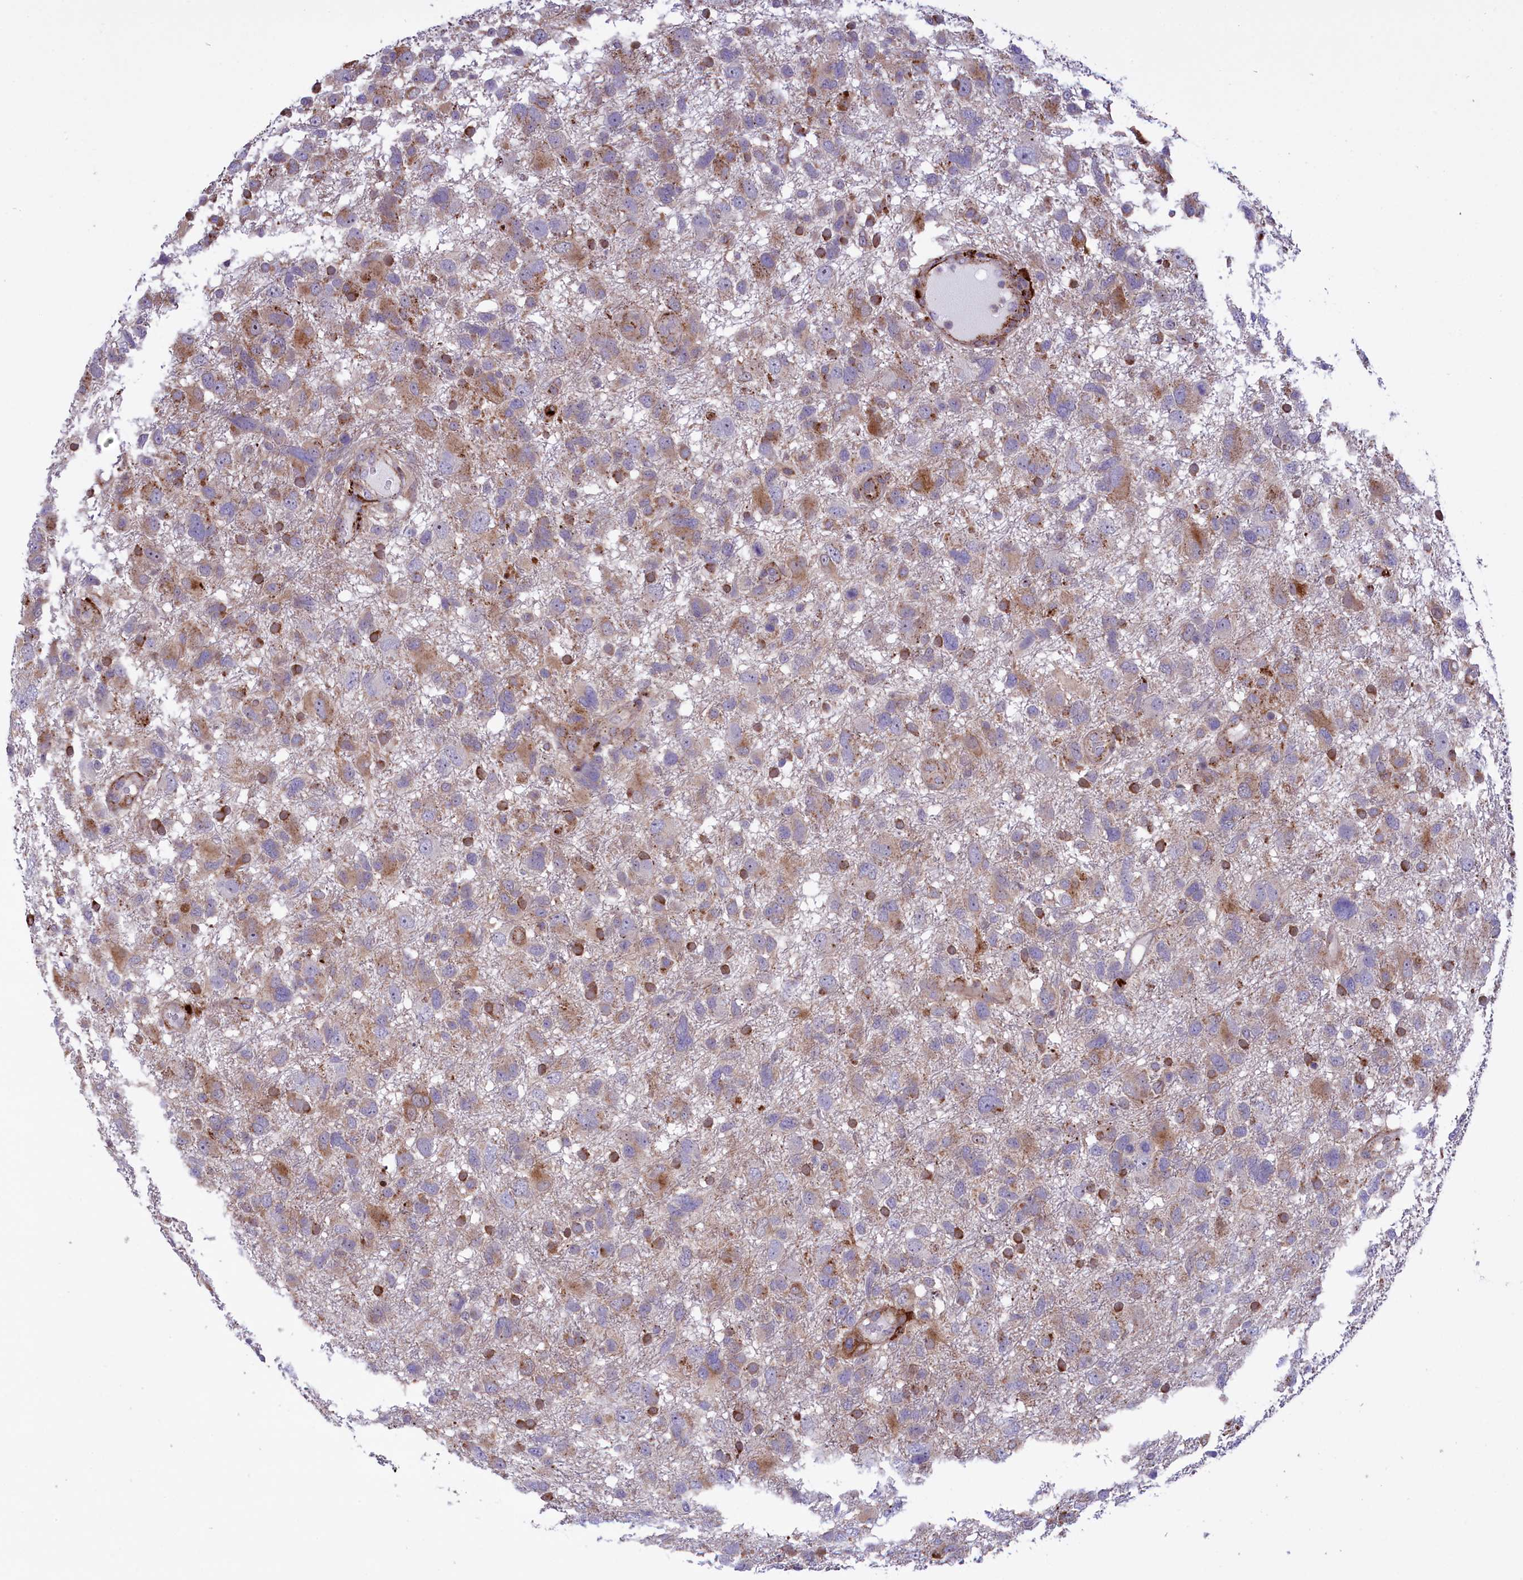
{"staining": {"intensity": "moderate", "quantity": "<25%", "location": "cytoplasmic/membranous"}, "tissue": "glioma", "cell_type": "Tumor cells", "image_type": "cancer", "snomed": [{"axis": "morphology", "description": "Glioma, malignant, High grade"}, {"axis": "topography", "description": "Brain"}], "caption": "Glioma stained for a protein (brown) demonstrates moderate cytoplasmic/membranous positive positivity in approximately <25% of tumor cells.", "gene": "MAN2B1", "patient": {"sex": "male", "age": 61}}